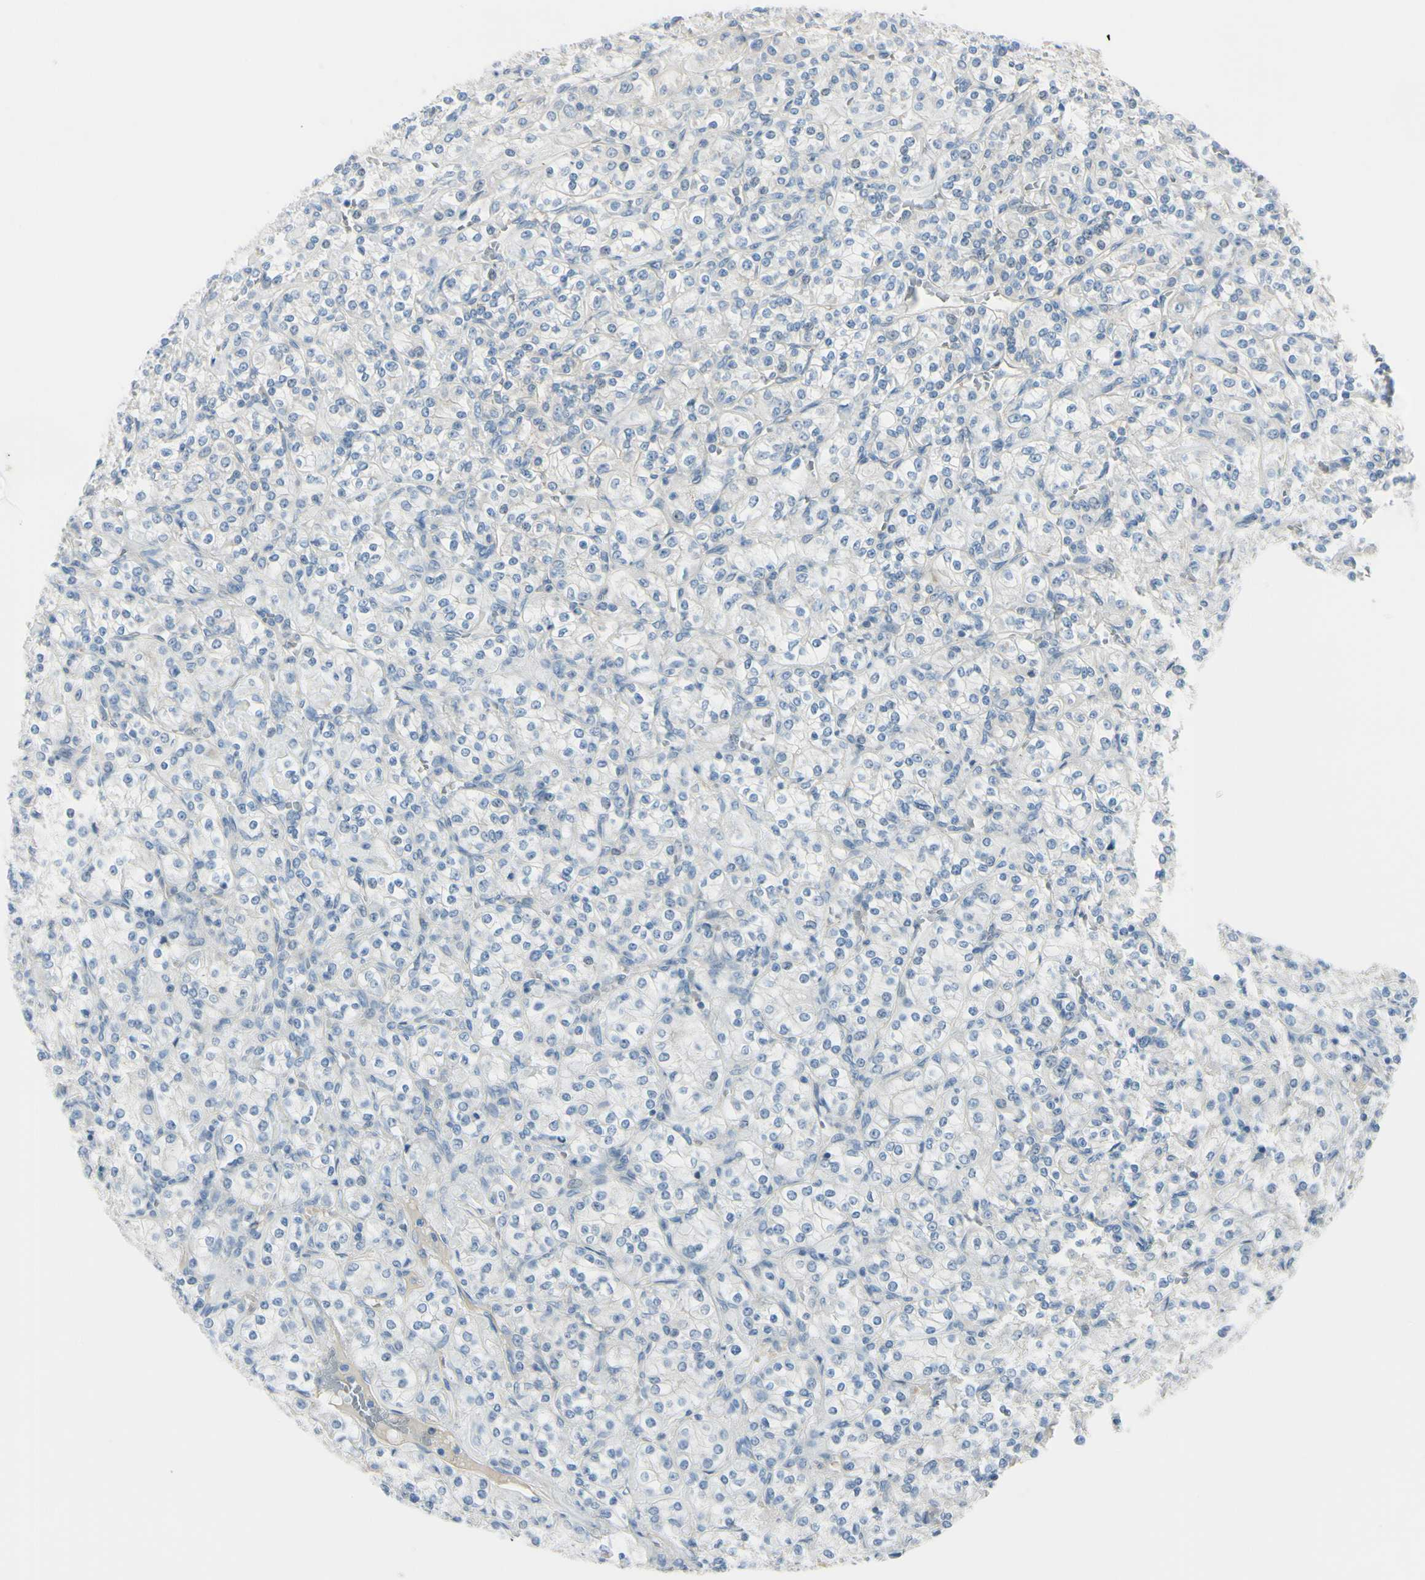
{"staining": {"intensity": "negative", "quantity": "none", "location": "none"}, "tissue": "renal cancer", "cell_type": "Tumor cells", "image_type": "cancer", "snomed": [{"axis": "morphology", "description": "Adenocarcinoma, NOS"}, {"axis": "topography", "description": "Kidney"}], "caption": "IHC photomicrograph of renal cancer (adenocarcinoma) stained for a protein (brown), which shows no positivity in tumor cells.", "gene": "ASB9", "patient": {"sex": "male", "age": 77}}